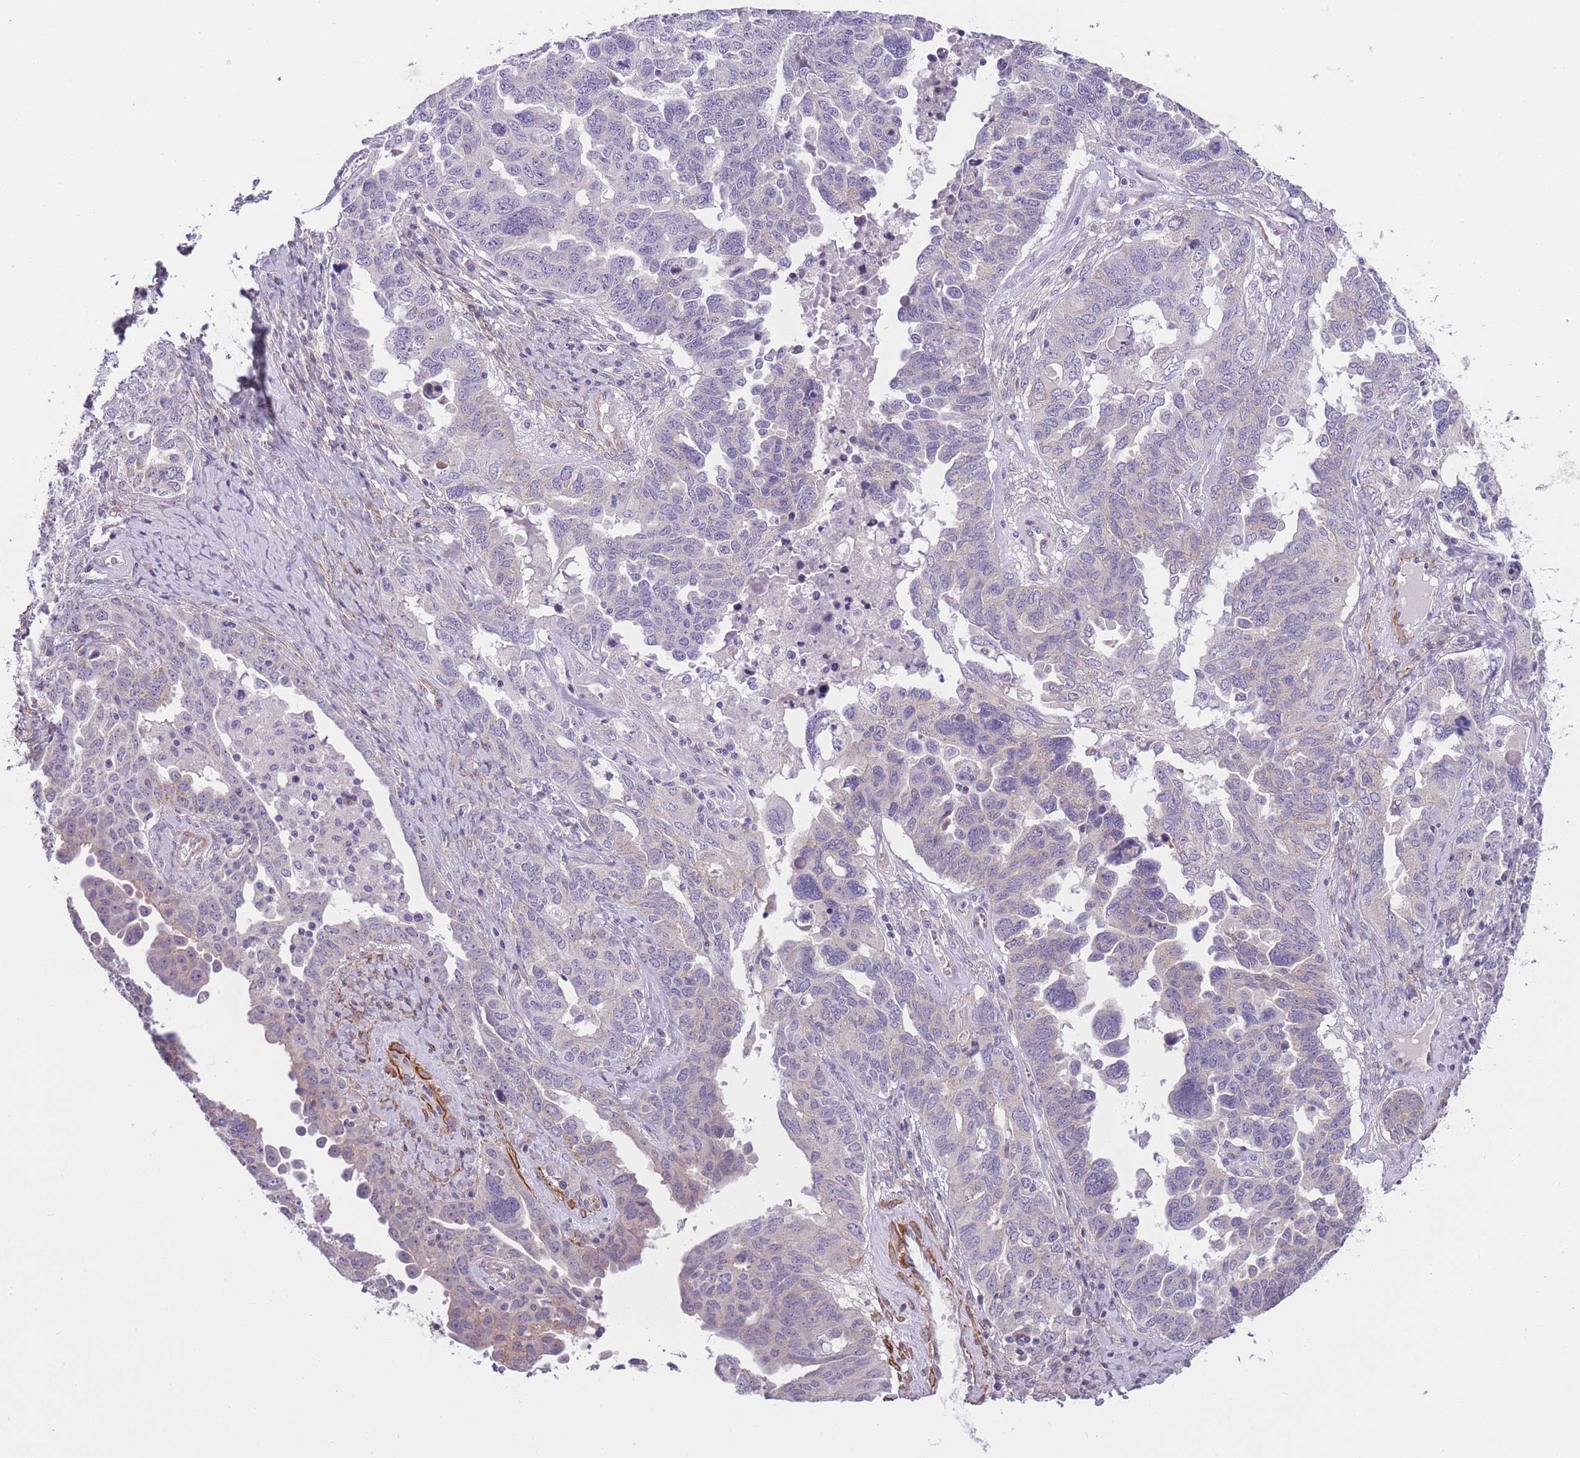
{"staining": {"intensity": "negative", "quantity": "none", "location": "none"}, "tissue": "ovarian cancer", "cell_type": "Tumor cells", "image_type": "cancer", "snomed": [{"axis": "morphology", "description": "Carcinoma, endometroid"}, {"axis": "topography", "description": "Ovary"}], "caption": "Tumor cells show no significant protein positivity in endometroid carcinoma (ovarian).", "gene": "FAM124A", "patient": {"sex": "female", "age": 62}}